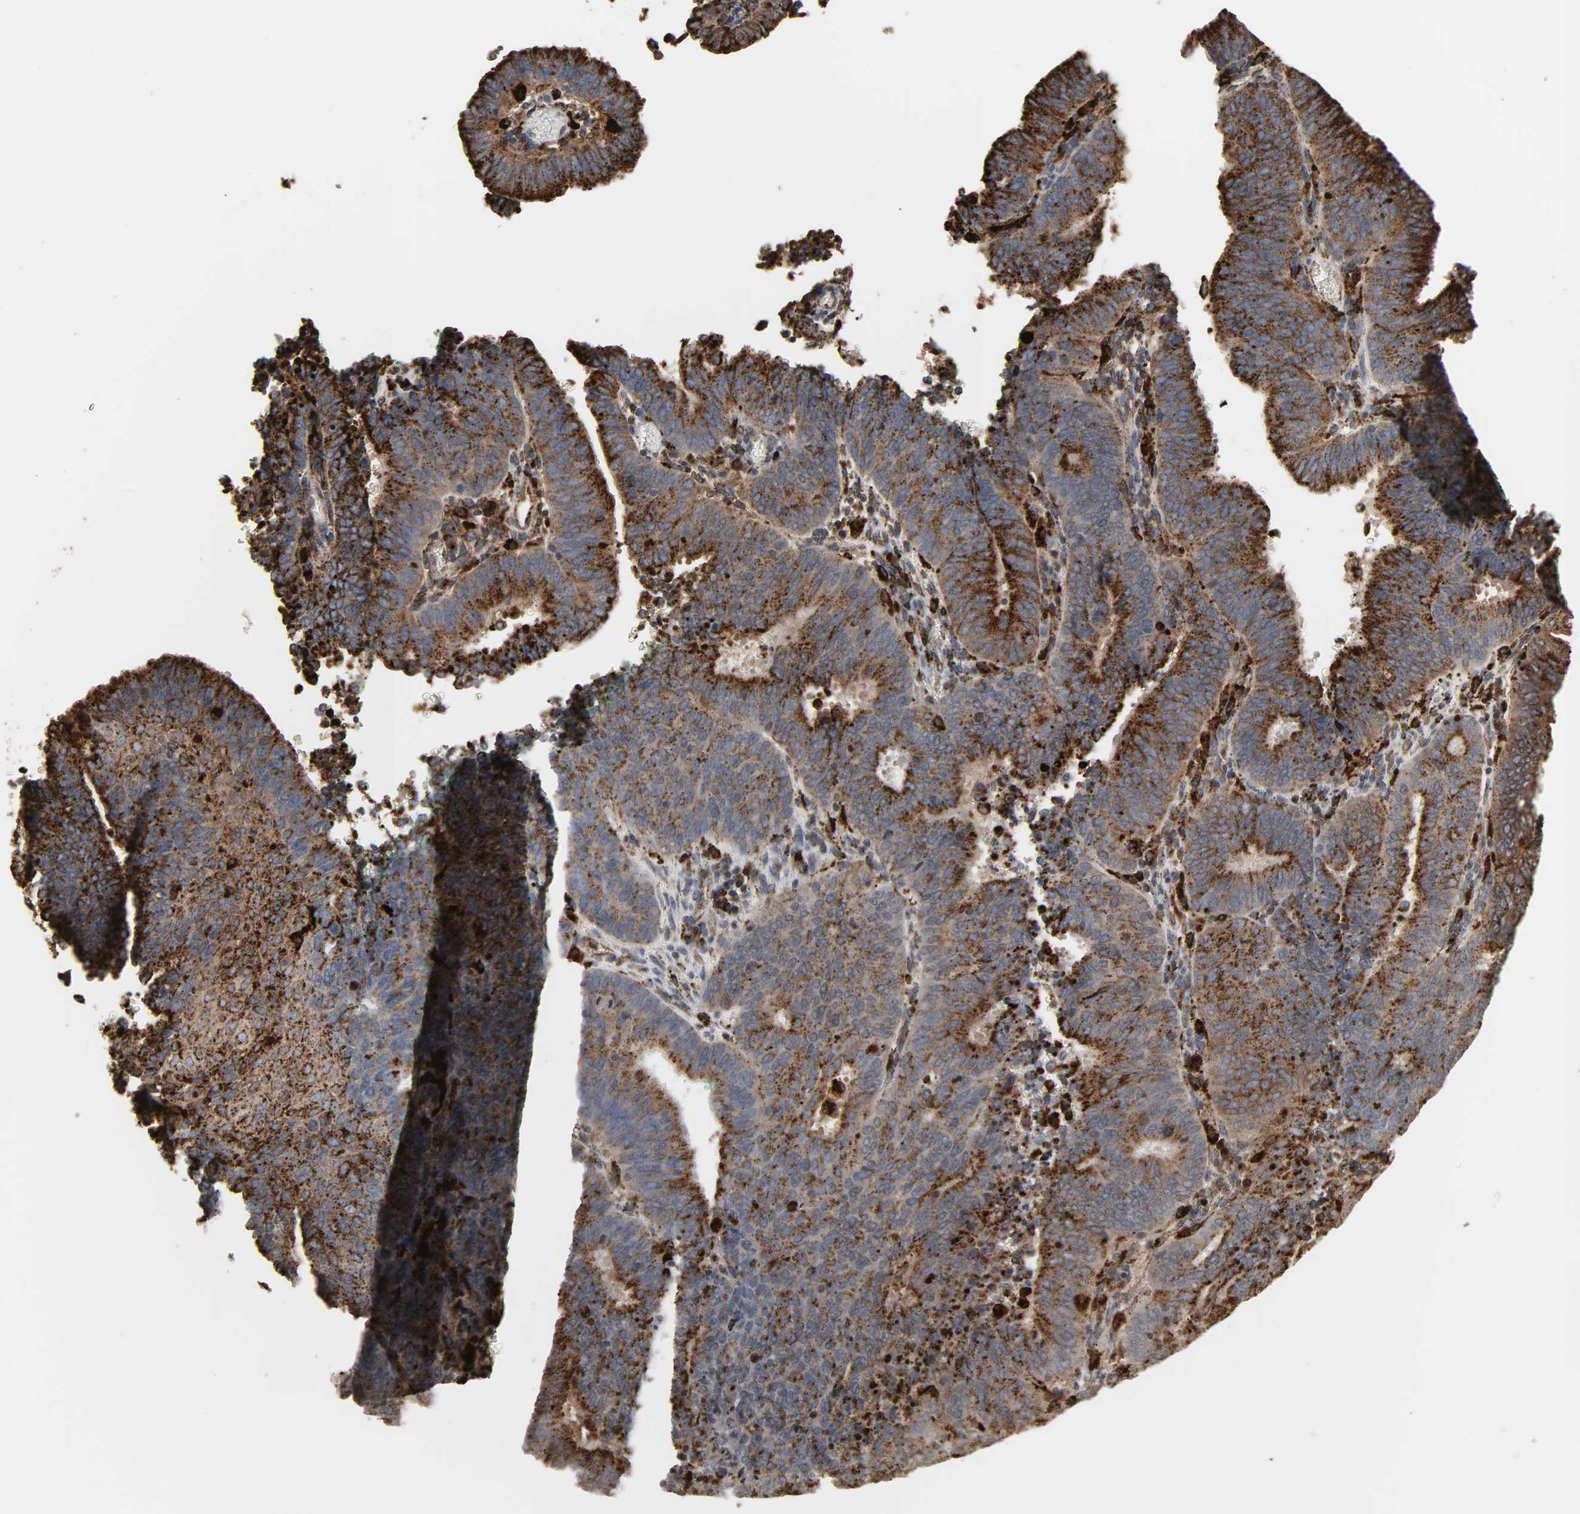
{"staining": {"intensity": "strong", "quantity": ">75%", "location": "nuclear"}, "tissue": "cervical cancer", "cell_type": "Tumor cells", "image_type": "cancer", "snomed": [{"axis": "morphology", "description": "Adenocarcinoma, NOS"}, {"axis": "topography", "description": "Cervix"}], "caption": "This is a micrograph of IHC staining of cervical cancer, which shows strong staining in the nuclear of tumor cells.", "gene": "PSAP", "patient": {"sex": "female", "age": 44}}